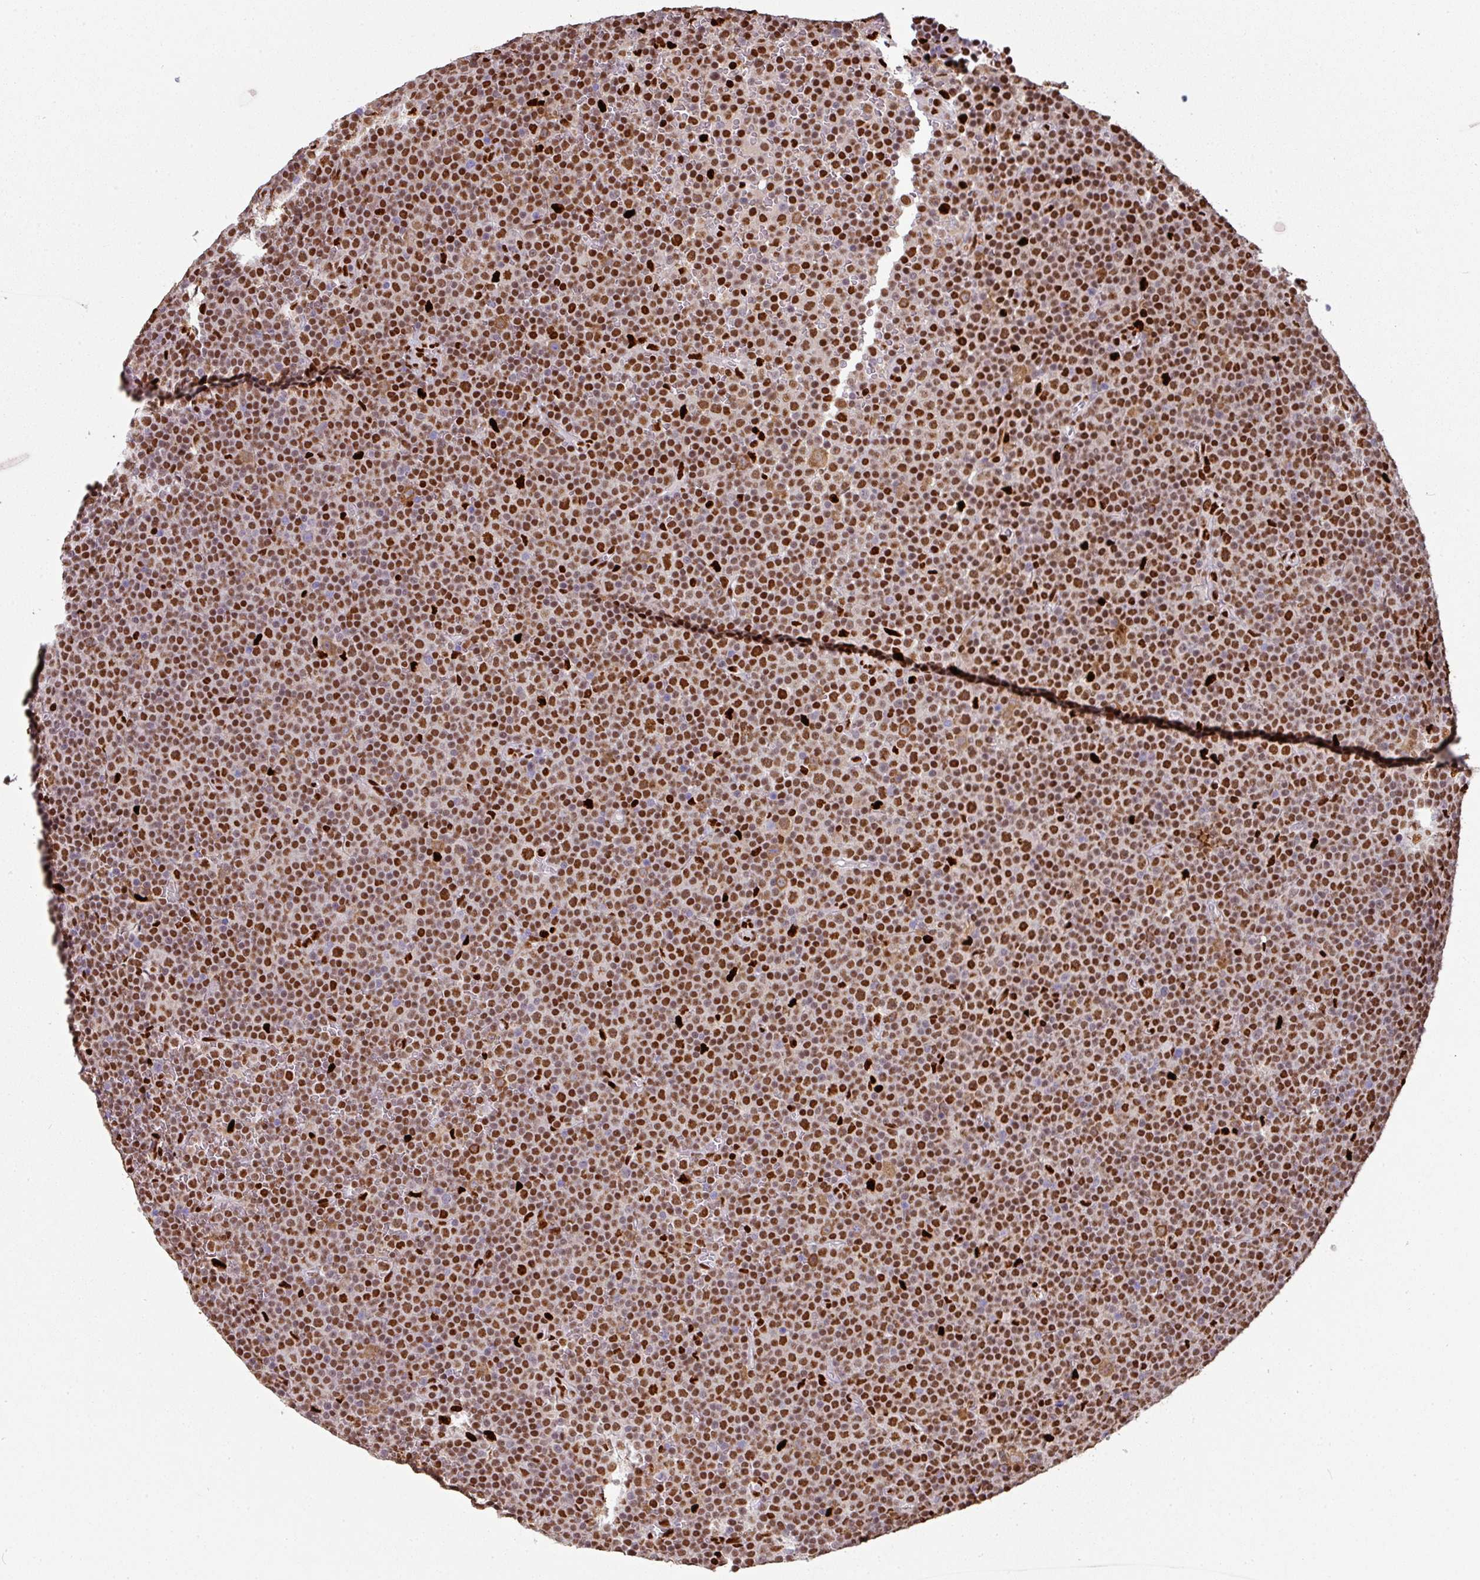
{"staining": {"intensity": "moderate", "quantity": ">75%", "location": "nuclear"}, "tissue": "lymphoma", "cell_type": "Tumor cells", "image_type": "cancer", "snomed": [{"axis": "morphology", "description": "Malignant lymphoma, non-Hodgkin's type, Low grade"}, {"axis": "topography", "description": "Lymph node"}], "caption": "This micrograph reveals IHC staining of lymphoma, with medium moderate nuclear expression in about >75% of tumor cells.", "gene": "SAMHD1", "patient": {"sex": "female", "age": 67}}